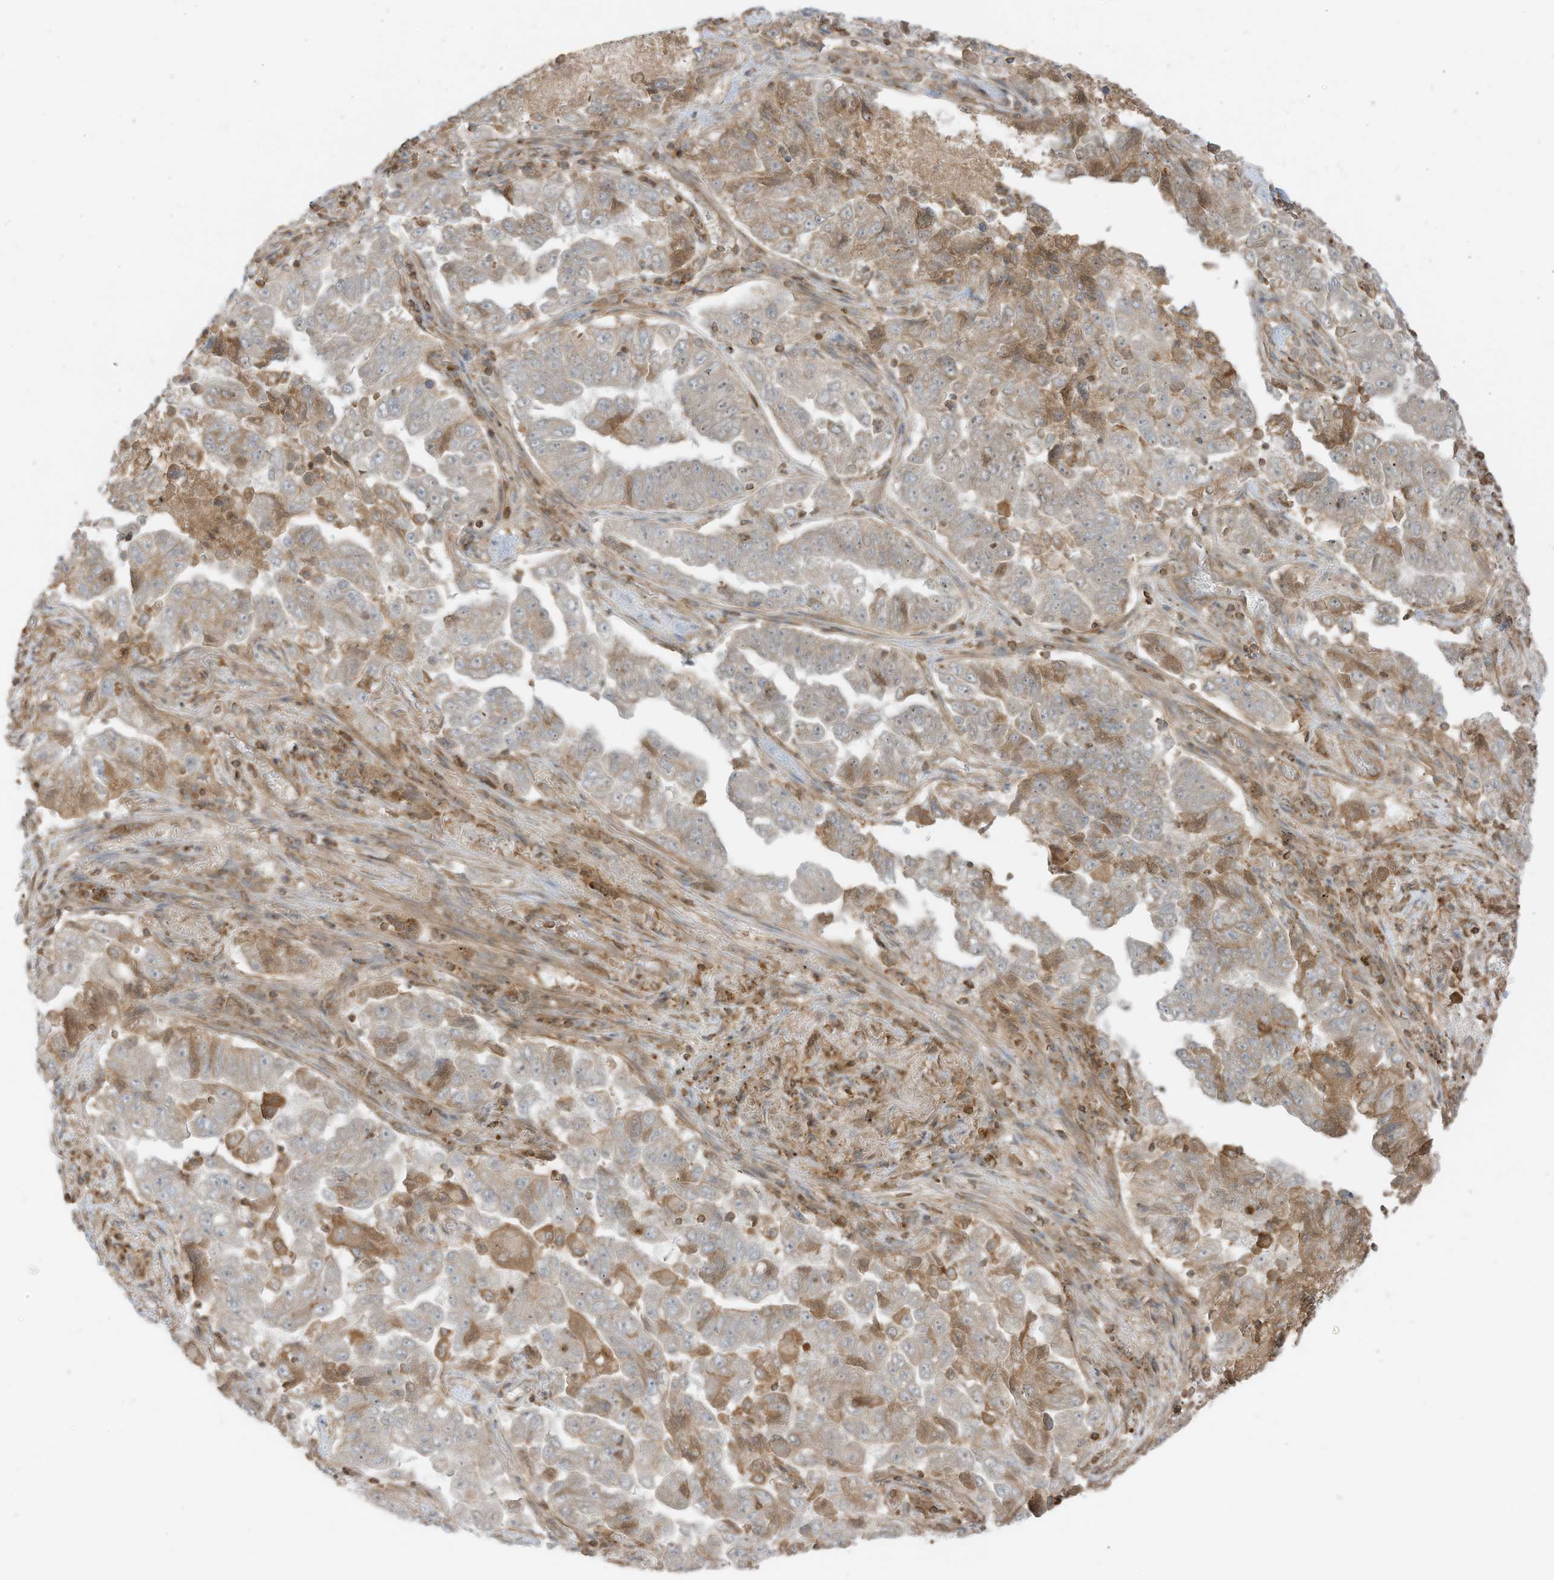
{"staining": {"intensity": "moderate", "quantity": "<25%", "location": "cytoplasmic/membranous"}, "tissue": "lung cancer", "cell_type": "Tumor cells", "image_type": "cancer", "snomed": [{"axis": "morphology", "description": "Adenocarcinoma, NOS"}, {"axis": "topography", "description": "Lung"}], "caption": "Lung cancer (adenocarcinoma) tissue shows moderate cytoplasmic/membranous expression in about <25% of tumor cells", "gene": "SLC25A12", "patient": {"sex": "female", "age": 51}}